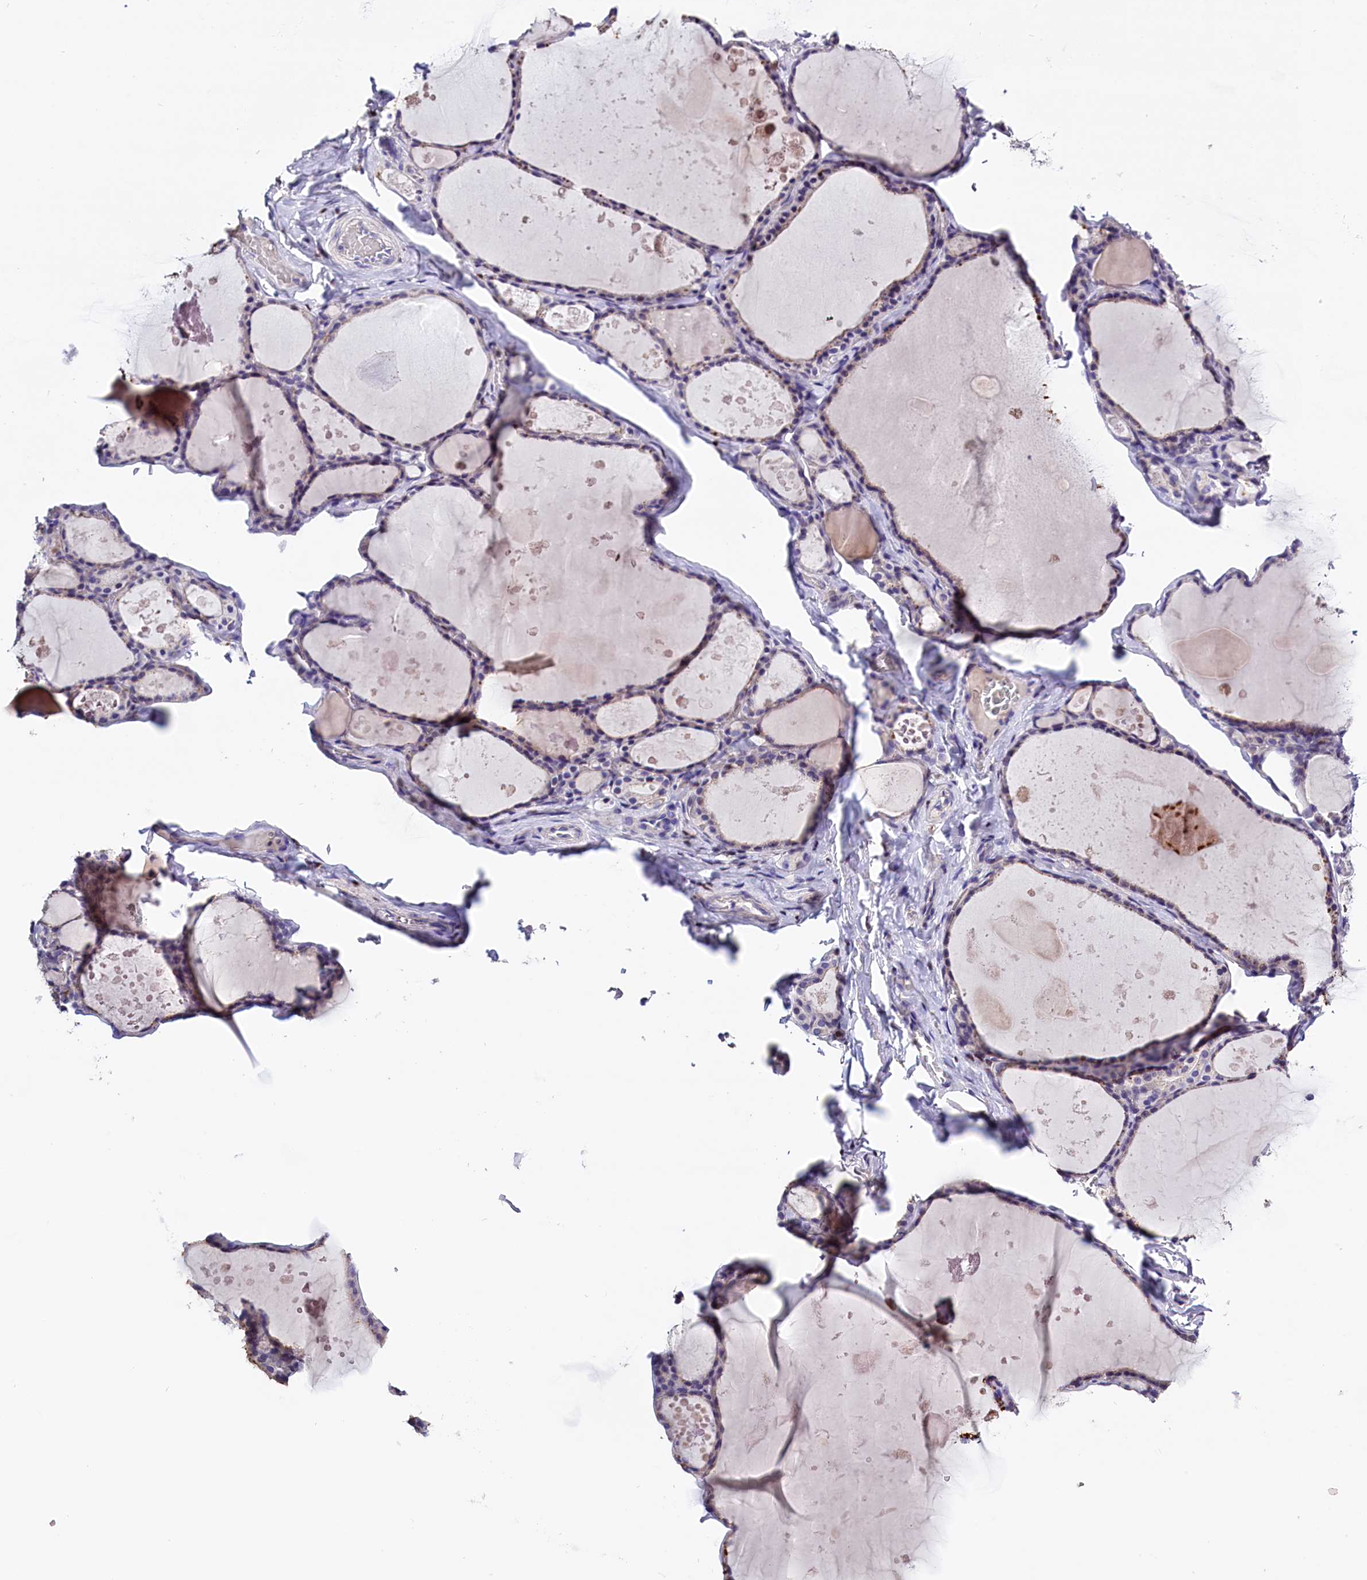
{"staining": {"intensity": "negative", "quantity": "none", "location": "none"}, "tissue": "thyroid gland", "cell_type": "Glandular cells", "image_type": "normal", "snomed": [{"axis": "morphology", "description": "Normal tissue, NOS"}, {"axis": "topography", "description": "Thyroid gland"}], "caption": "A high-resolution photomicrograph shows IHC staining of benign thyroid gland, which displays no significant staining in glandular cells.", "gene": "BTBD9", "patient": {"sex": "male", "age": 56}}